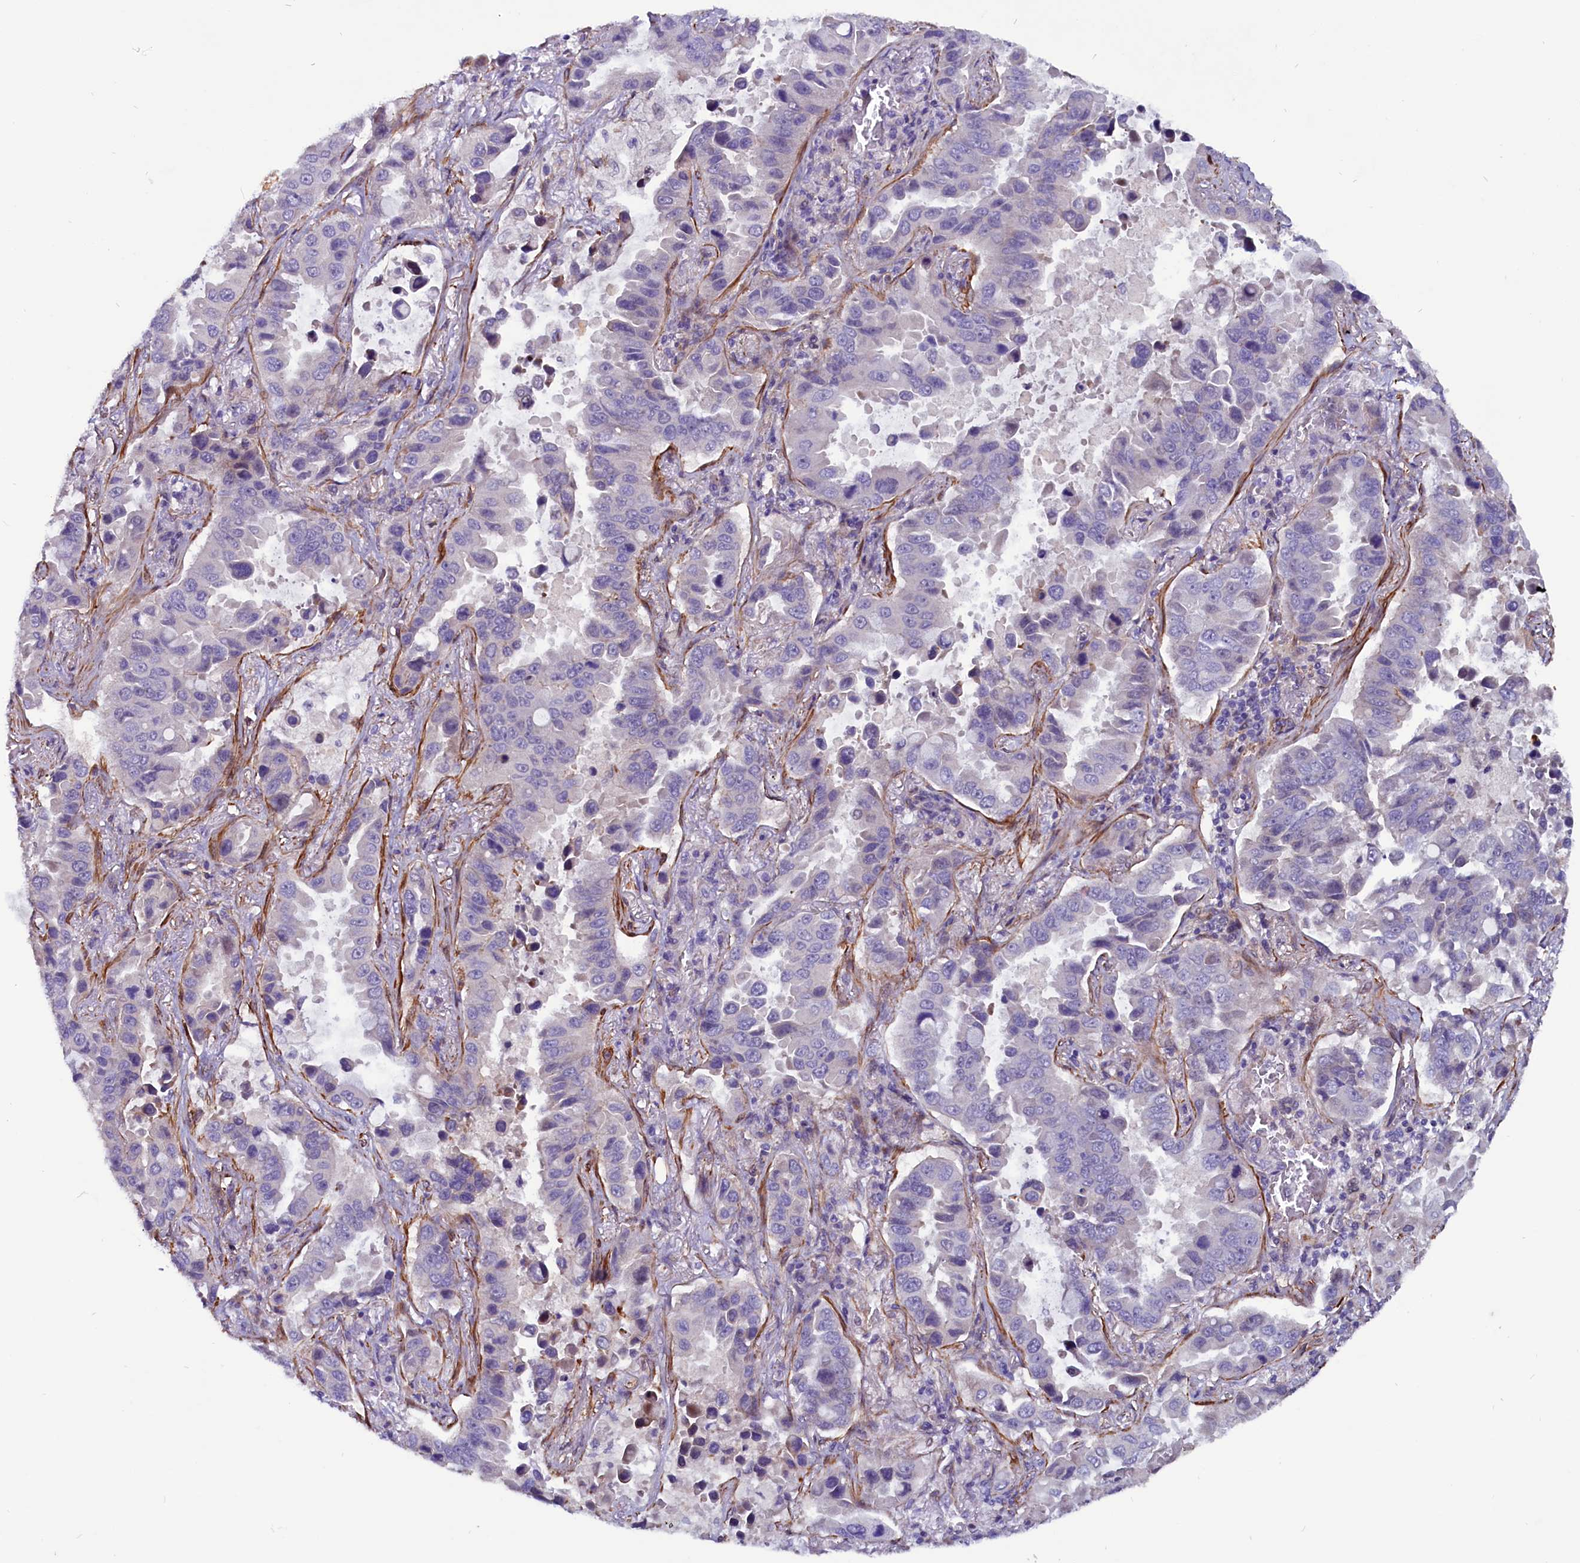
{"staining": {"intensity": "weak", "quantity": "<25%", "location": "cytoplasmic/membranous"}, "tissue": "lung cancer", "cell_type": "Tumor cells", "image_type": "cancer", "snomed": [{"axis": "morphology", "description": "Adenocarcinoma, NOS"}, {"axis": "topography", "description": "Lung"}], "caption": "Human lung adenocarcinoma stained for a protein using immunohistochemistry shows no expression in tumor cells.", "gene": "ZNF749", "patient": {"sex": "male", "age": 64}}